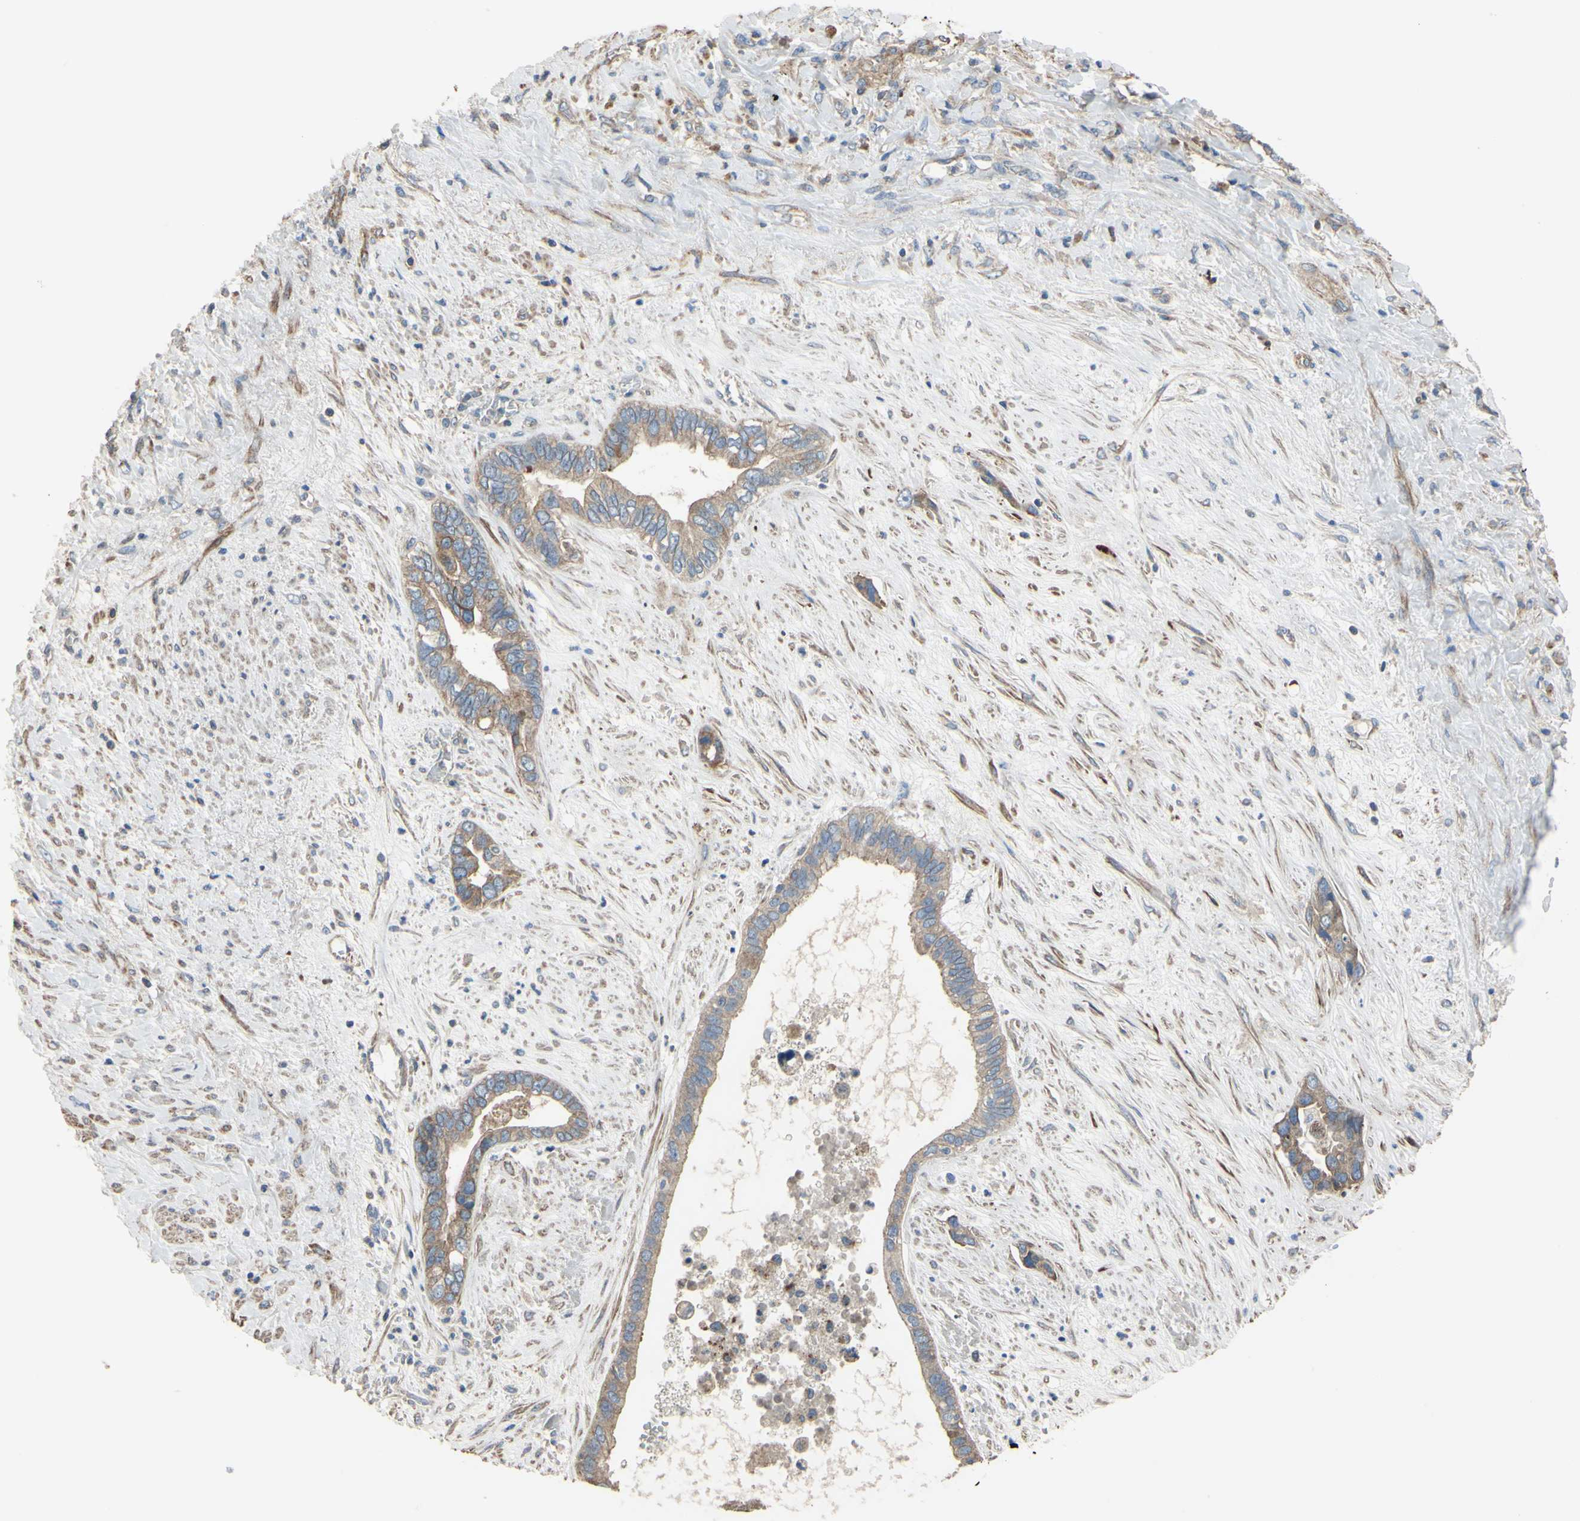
{"staining": {"intensity": "moderate", "quantity": ">75%", "location": "cytoplasmic/membranous"}, "tissue": "liver cancer", "cell_type": "Tumor cells", "image_type": "cancer", "snomed": [{"axis": "morphology", "description": "Cholangiocarcinoma"}, {"axis": "topography", "description": "Liver"}], "caption": "IHC micrograph of human liver cholangiocarcinoma stained for a protein (brown), which demonstrates medium levels of moderate cytoplasmic/membranous positivity in approximately >75% of tumor cells.", "gene": "BECN1", "patient": {"sex": "female", "age": 65}}